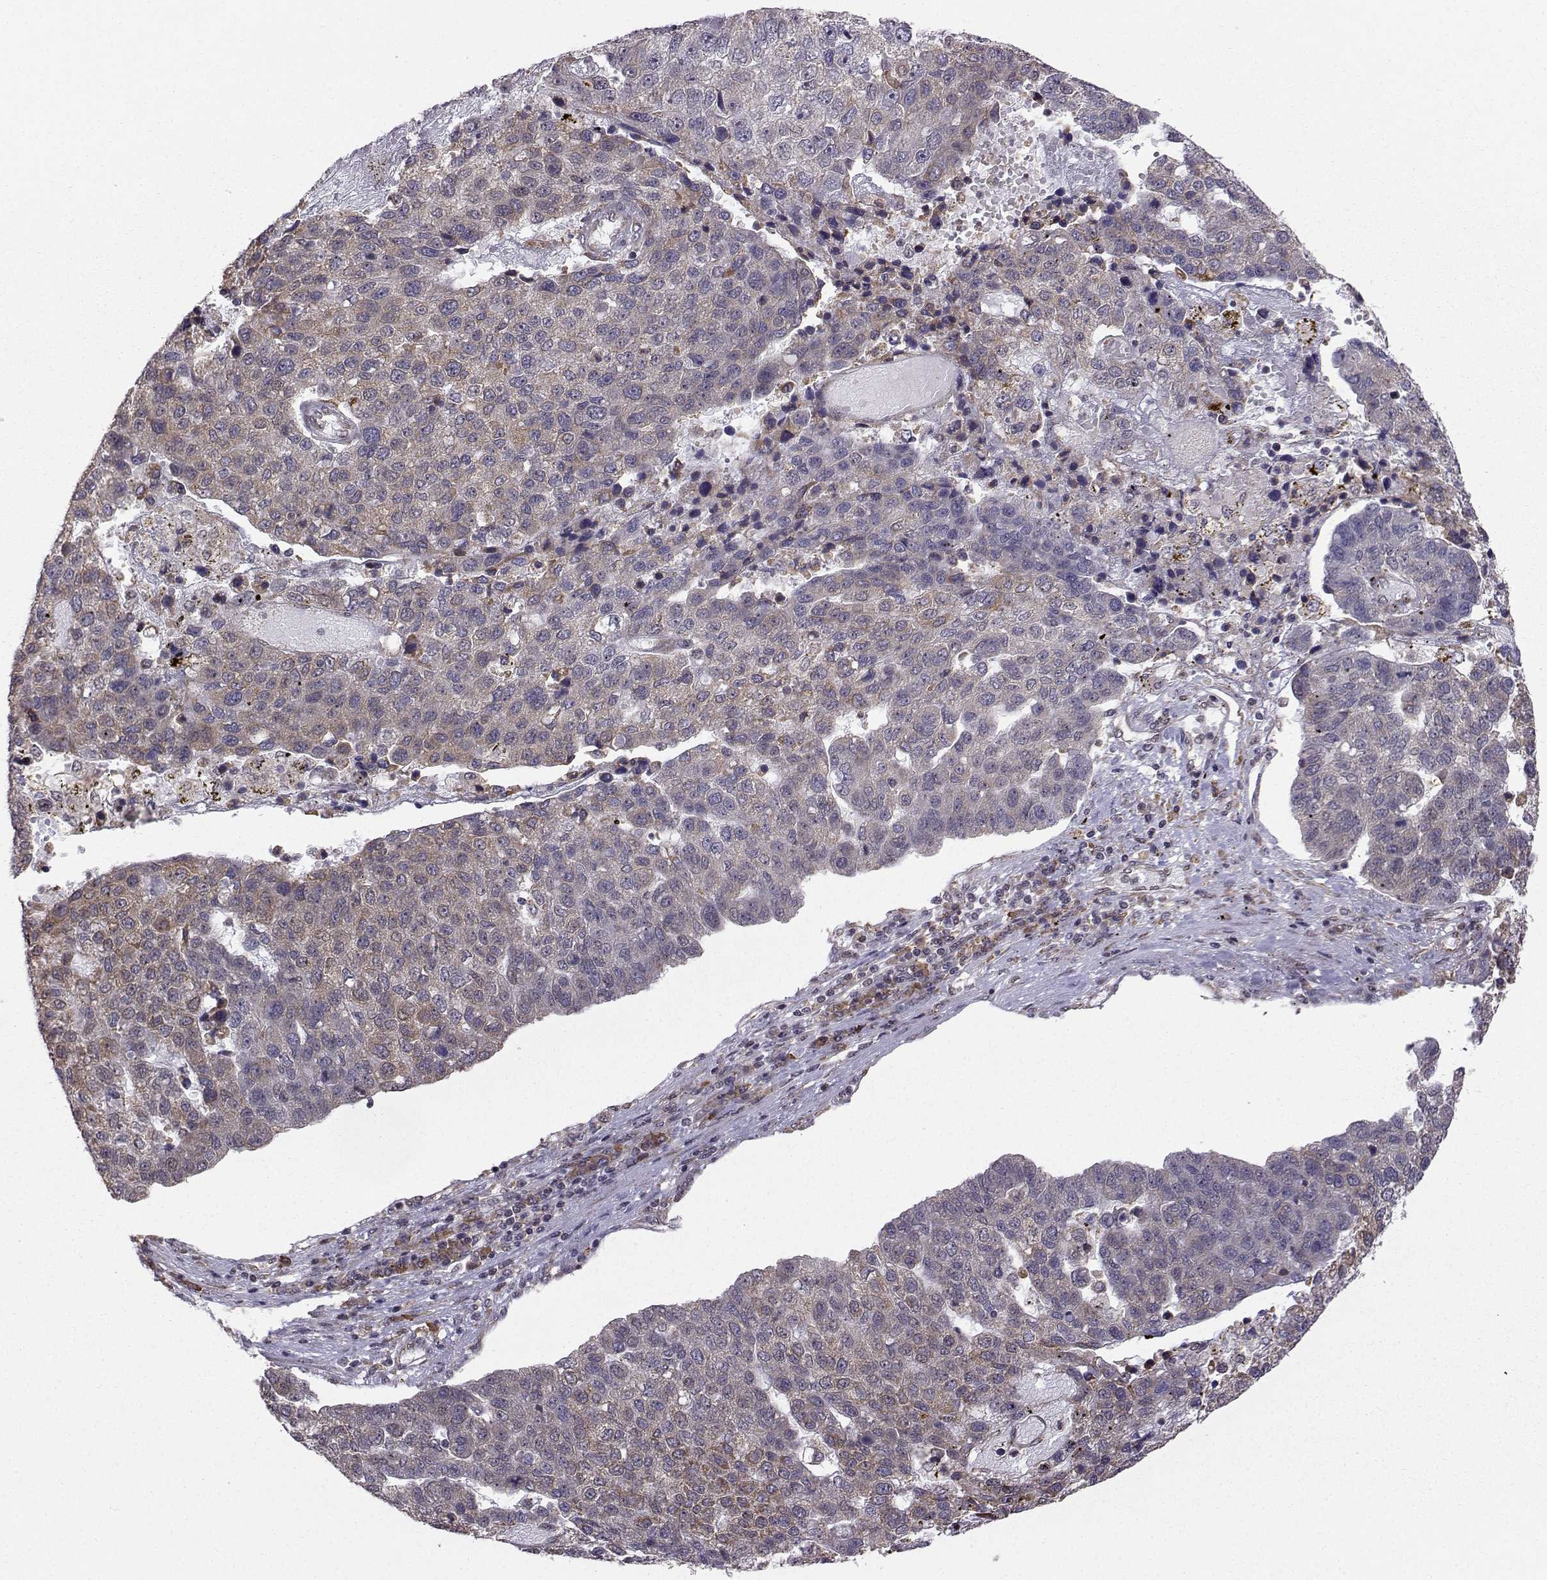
{"staining": {"intensity": "weak", "quantity": "<25%", "location": "cytoplasmic/membranous"}, "tissue": "pancreatic cancer", "cell_type": "Tumor cells", "image_type": "cancer", "snomed": [{"axis": "morphology", "description": "Adenocarcinoma, NOS"}, {"axis": "topography", "description": "Pancreas"}], "caption": "The micrograph exhibits no staining of tumor cells in pancreatic adenocarcinoma.", "gene": "EZH1", "patient": {"sex": "female", "age": 61}}